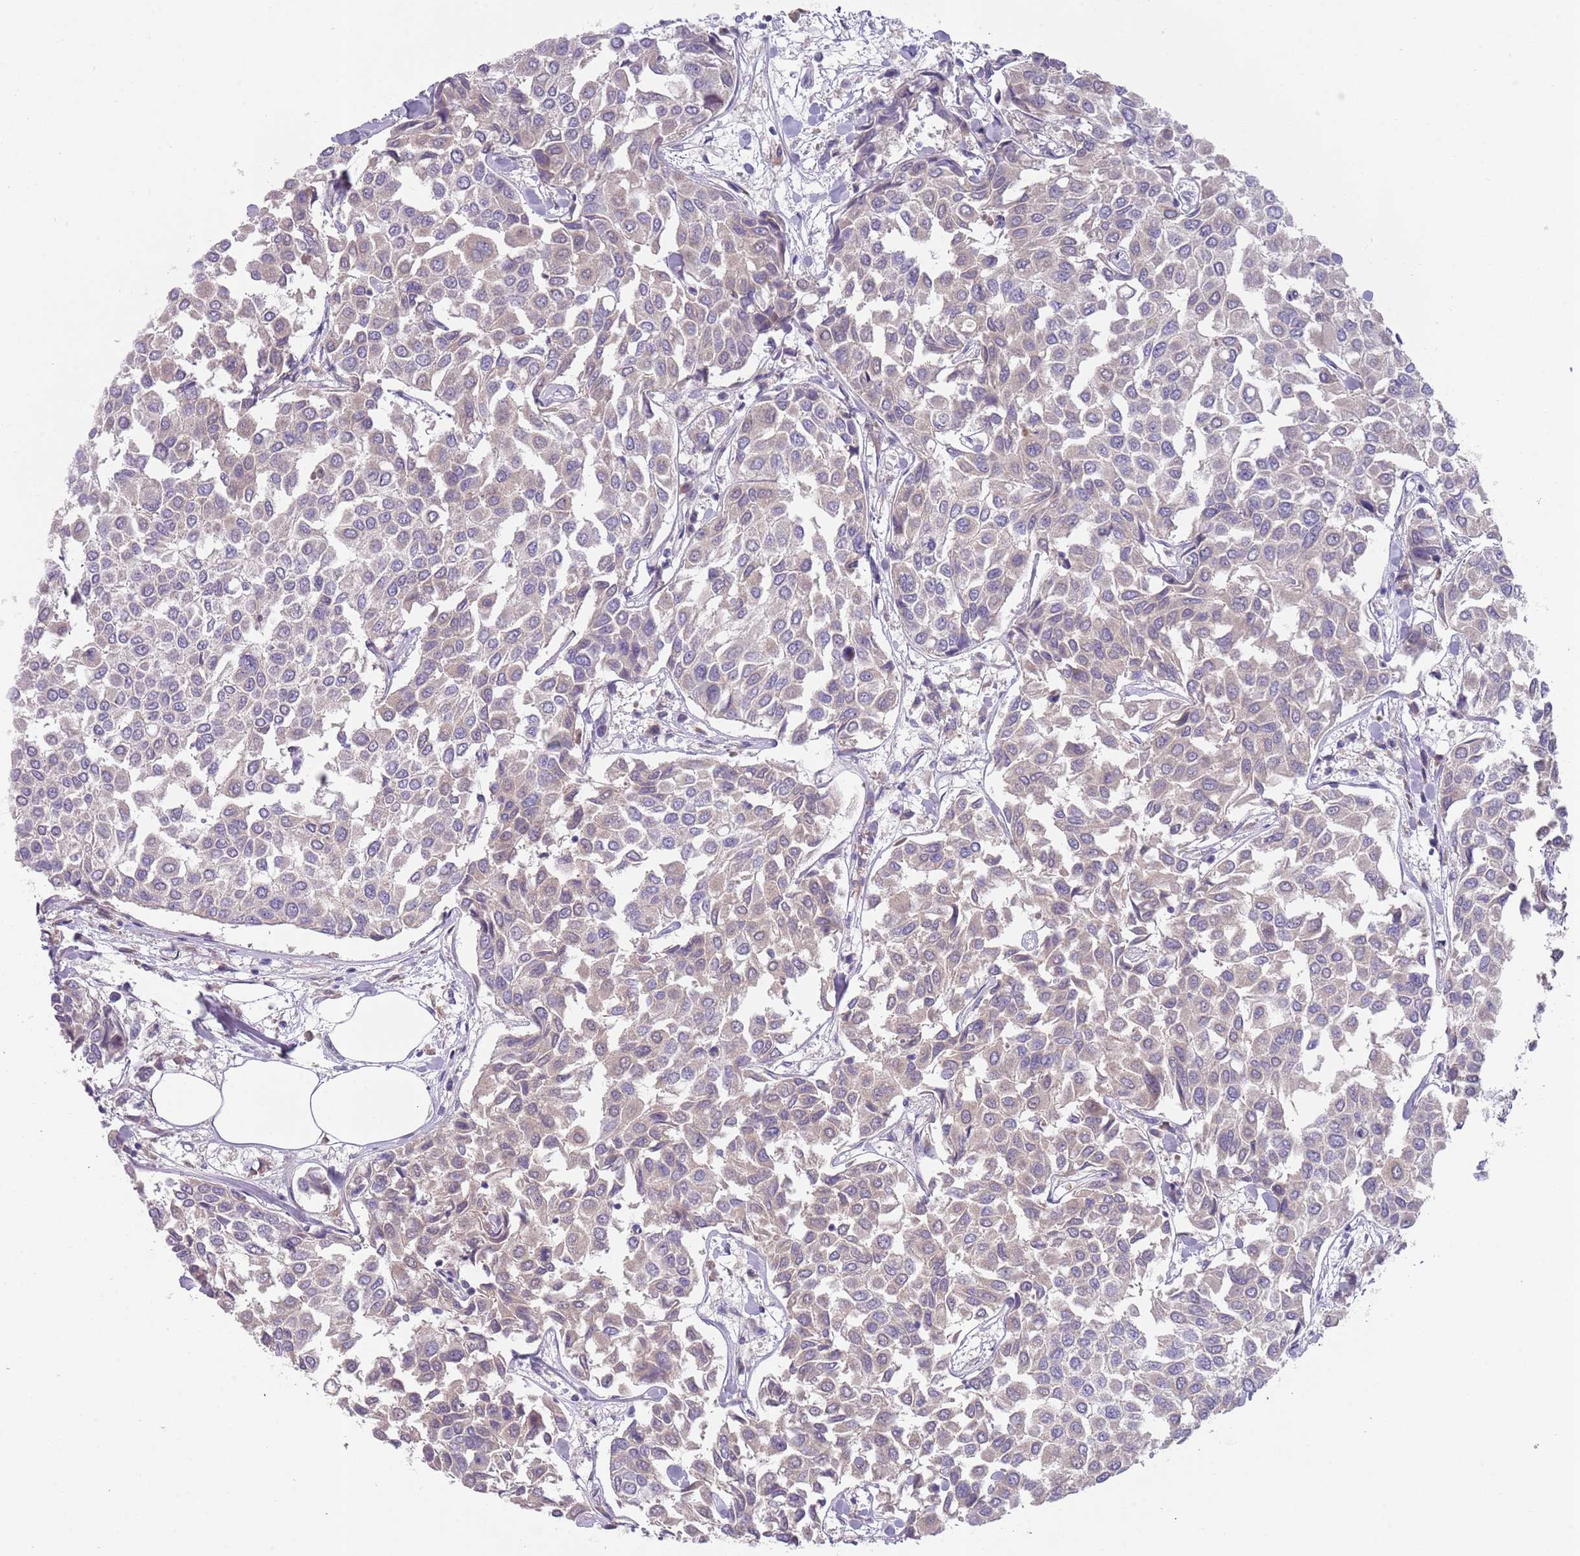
{"staining": {"intensity": "weak", "quantity": "<25%", "location": "cytoplasmic/membranous"}, "tissue": "breast cancer", "cell_type": "Tumor cells", "image_type": "cancer", "snomed": [{"axis": "morphology", "description": "Duct carcinoma"}, {"axis": "topography", "description": "Breast"}], "caption": "Tumor cells are negative for brown protein staining in breast cancer (intraductal carcinoma). The staining was performed using DAB to visualize the protein expression in brown, while the nuclei were stained in blue with hematoxylin (Magnification: 20x).", "gene": "PRAC1", "patient": {"sex": "female", "age": 55}}